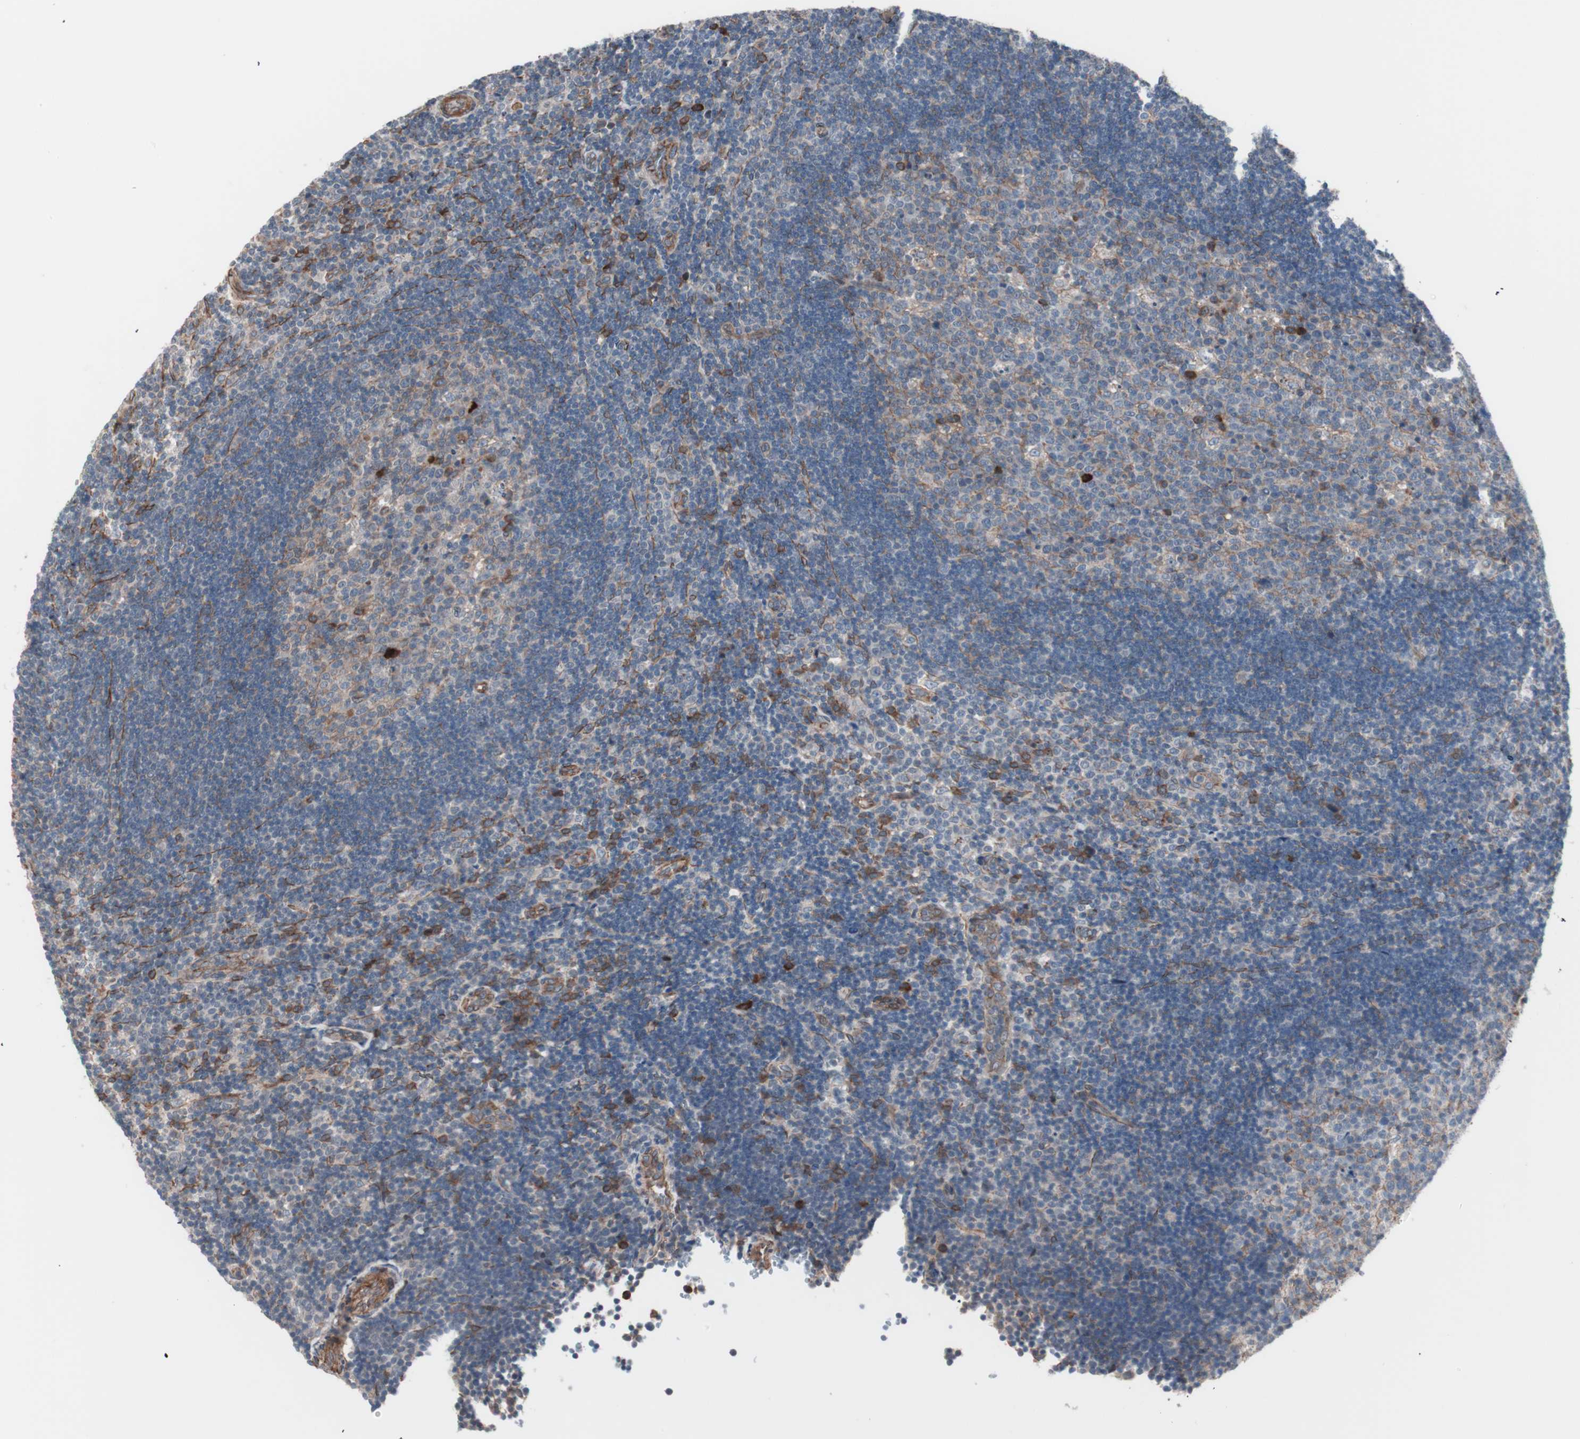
{"staining": {"intensity": "weak", "quantity": "25%-75%", "location": "cytoplasmic/membranous"}, "tissue": "lymph node", "cell_type": "Germinal center cells", "image_type": "normal", "snomed": [{"axis": "morphology", "description": "Normal tissue, NOS"}, {"axis": "topography", "description": "Lymph node"}, {"axis": "topography", "description": "Salivary gland"}], "caption": "Immunohistochemical staining of normal human lymph node displays 25%-75% levels of weak cytoplasmic/membranous protein expression in about 25%-75% of germinal center cells. (DAB IHC with brightfield microscopy, high magnification).", "gene": "ALG5", "patient": {"sex": "male", "age": 8}}